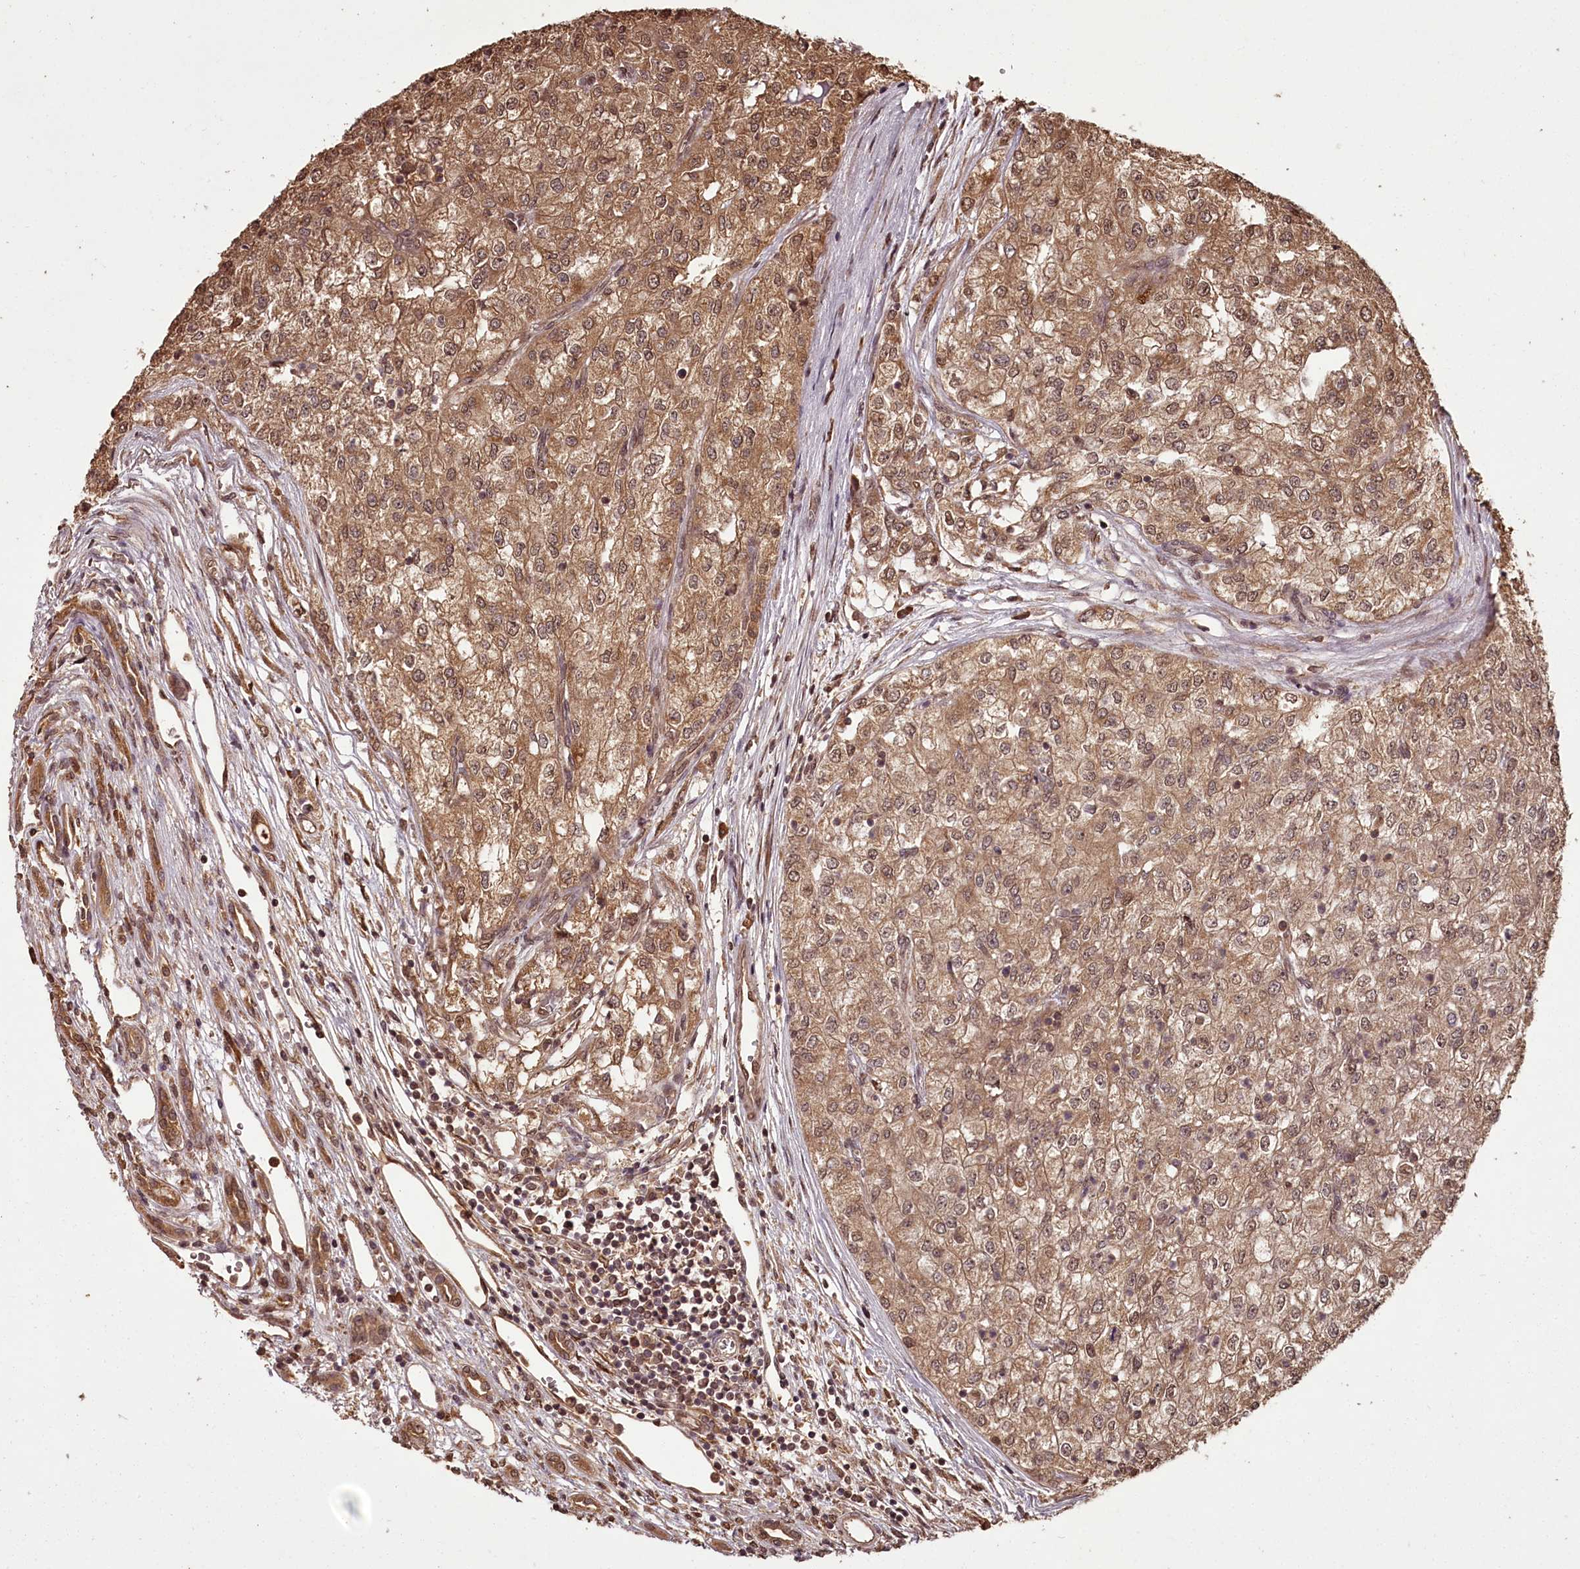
{"staining": {"intensity": "moderate", "quantity": ">75%", "location": "cytoplasmic/membranous"}, "tissue": "renal cancer", "cell_type": "Tumor cells", "image_type": "cancer", "snomed": [{"axis": "morphology", "description": "Adenocarcinoma, NOS"}, {"axis": "topography", "description": "Kidney"}], "caption": "Human renal cancer stained with a brown dye reveals moderate cytoplasmic/membranous positive staining in about >75% of tumor cells.", "gene": "NPRL2", "patient": {"sex": "female", "age": 54}}